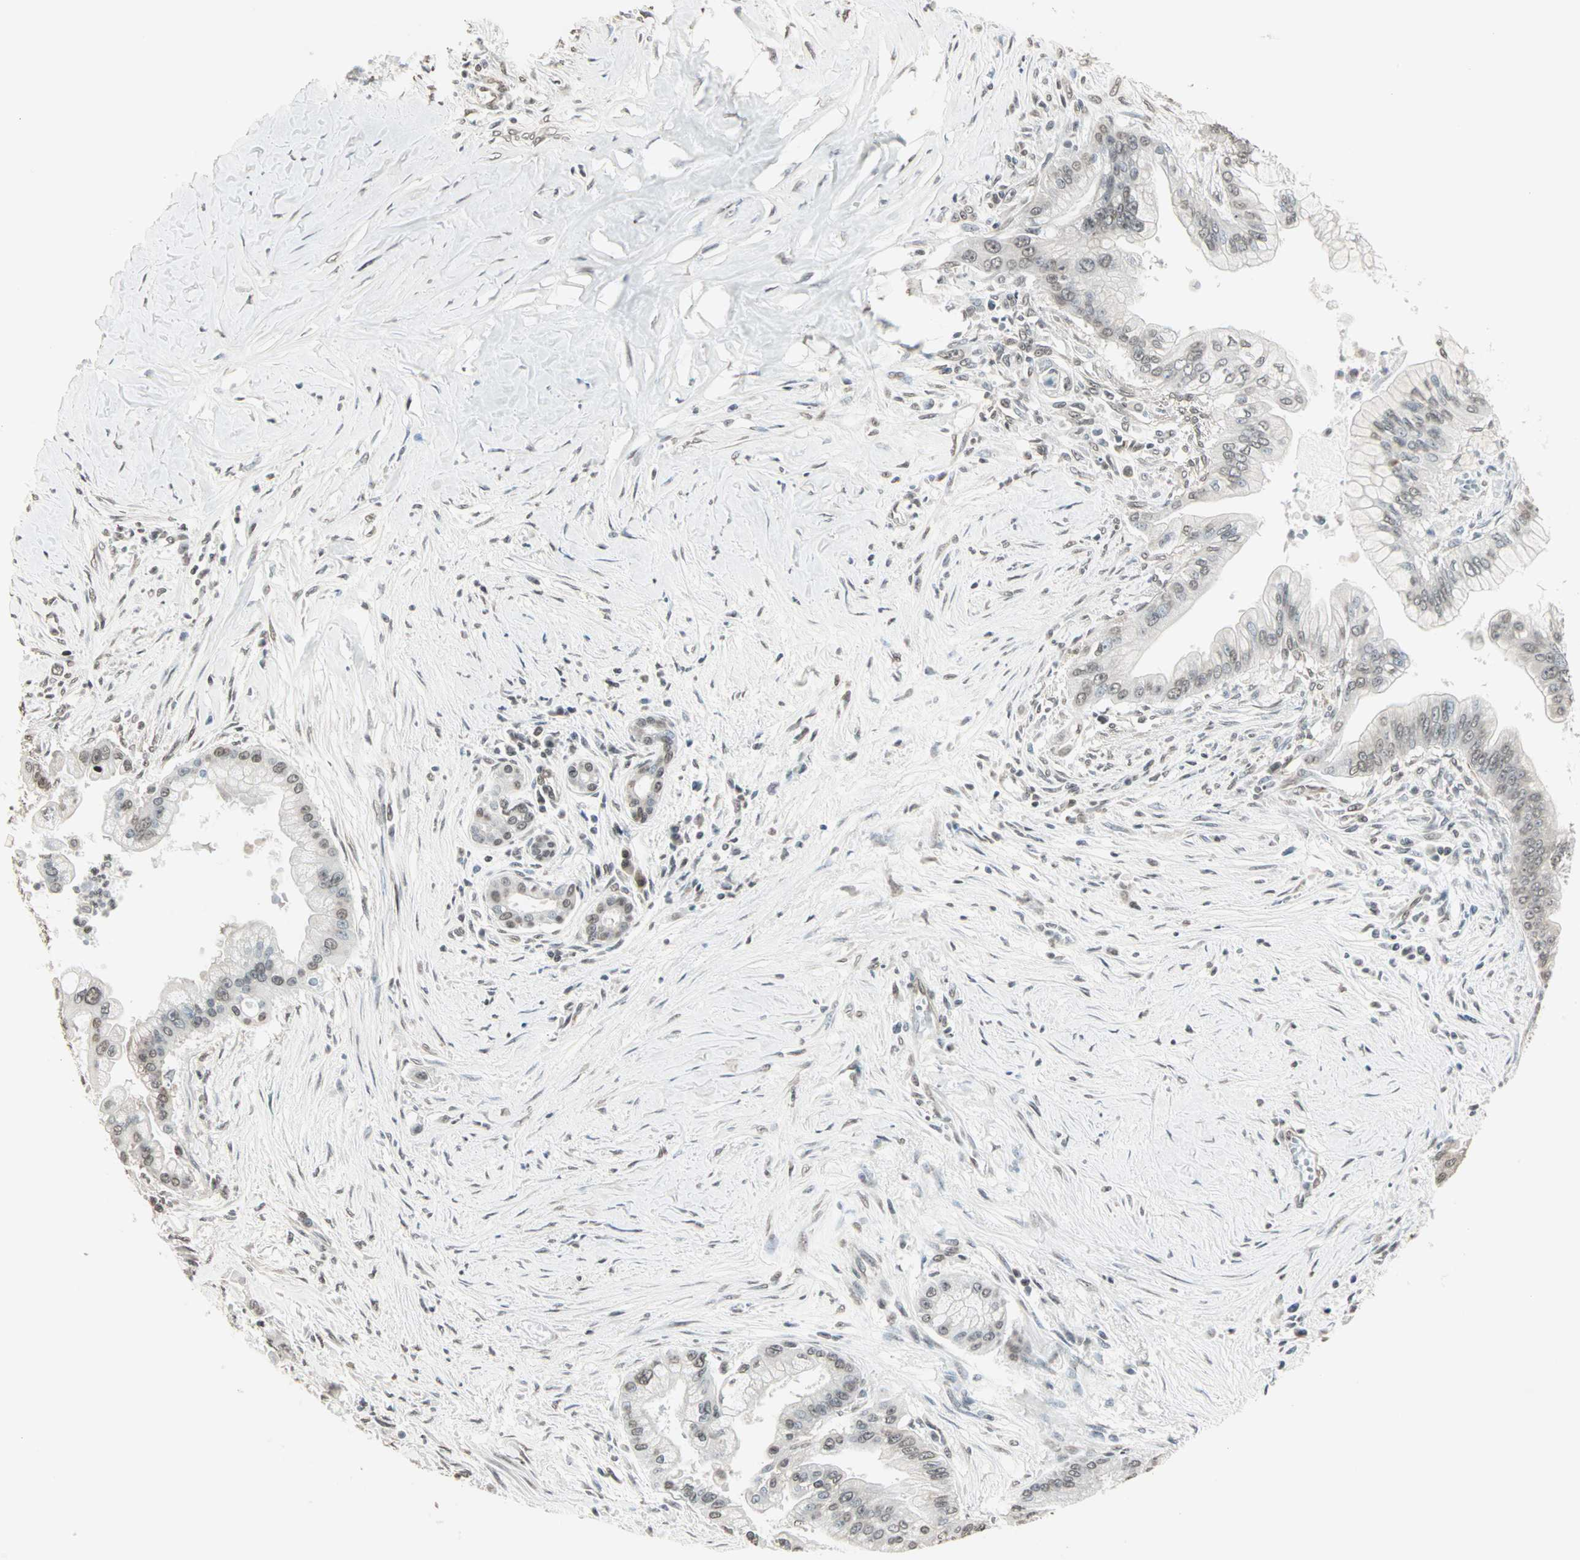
{"staining": {"intensity": "weak", "quantity": "25%-75%", "location": "nuclear"}, "tissue": "pancreatic cancer", "cell_type": "Tumor cells", "image_type": "cancer", "snomed": [{"axis": "morphology", "description": "Adenocarcinoma, NOS"}, {"axis": "topography", "description": "Pancreas"}], "caption": "Pancreatic cancer (adenocarcinoma) stained with DAB IHC reveals low levels of weak nuclear staining in about 25%-75% of tumor cells. Immunohistochemistry stains the protein in brown and the nuclei are stained blue.", "gene": "CBLC", "patient": {"sex": "male", "age": 59}}